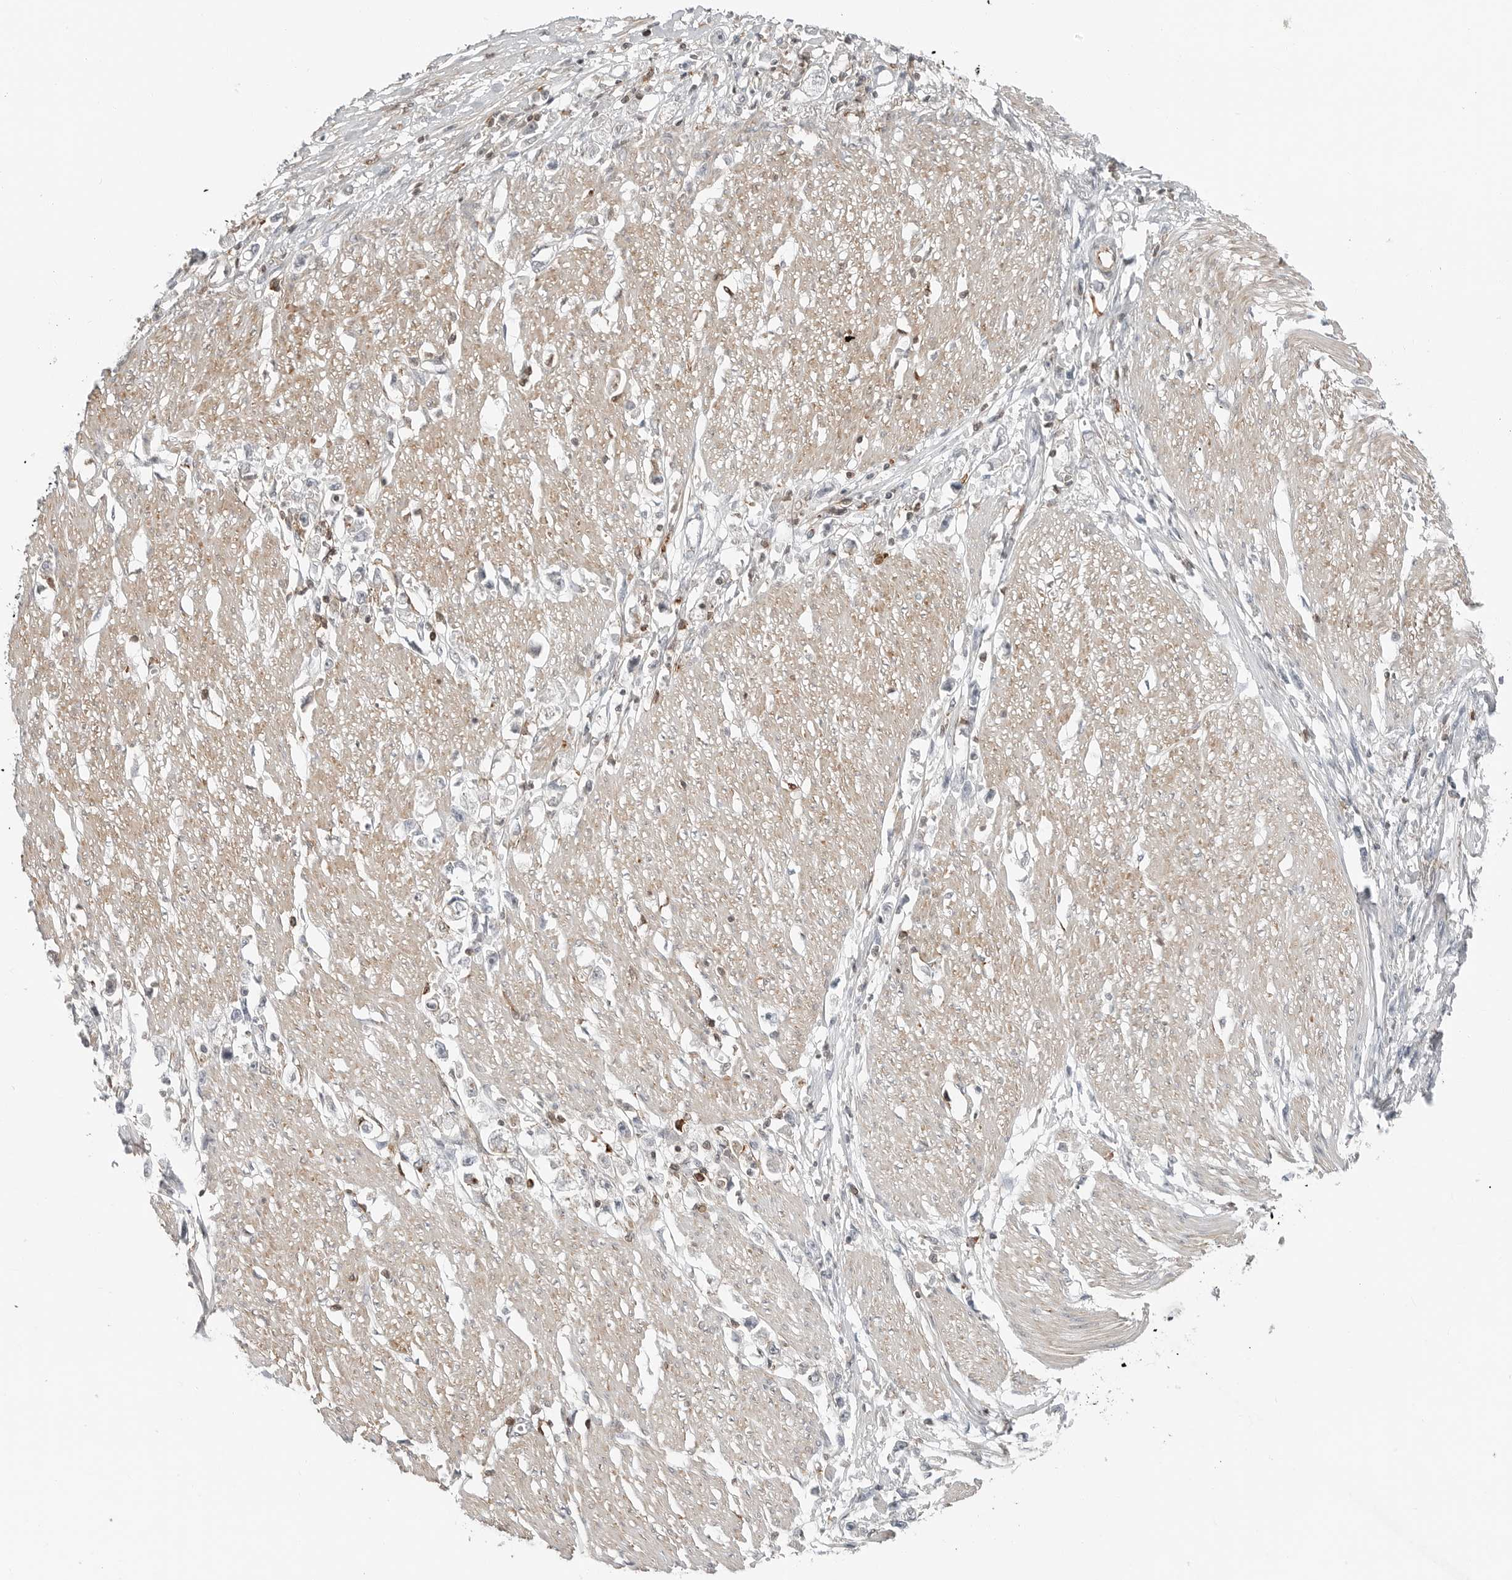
{"staining": {"intensity": "negative", "quantity": "none", "location": "none"}, "tissue": "stomach cancer", "cell_type": "Tumor cells", "image_type": "cancer", "snomed": [{"axis": "morphology", "description": "Adenocarcinoma, NOS"}, {"axis": "topography", "description": "Stomach"}], "caption": "This image is of stomach cancer (adenocarcinoma) stained with immunohistochemistry to label a protein in brown with the nuclei are counter-stained blue. There is no expression in tumor cells. Nuclei are stained in blue.", "gene": "LEFTY2", "patient": {"sex": "female", "age": 59}}